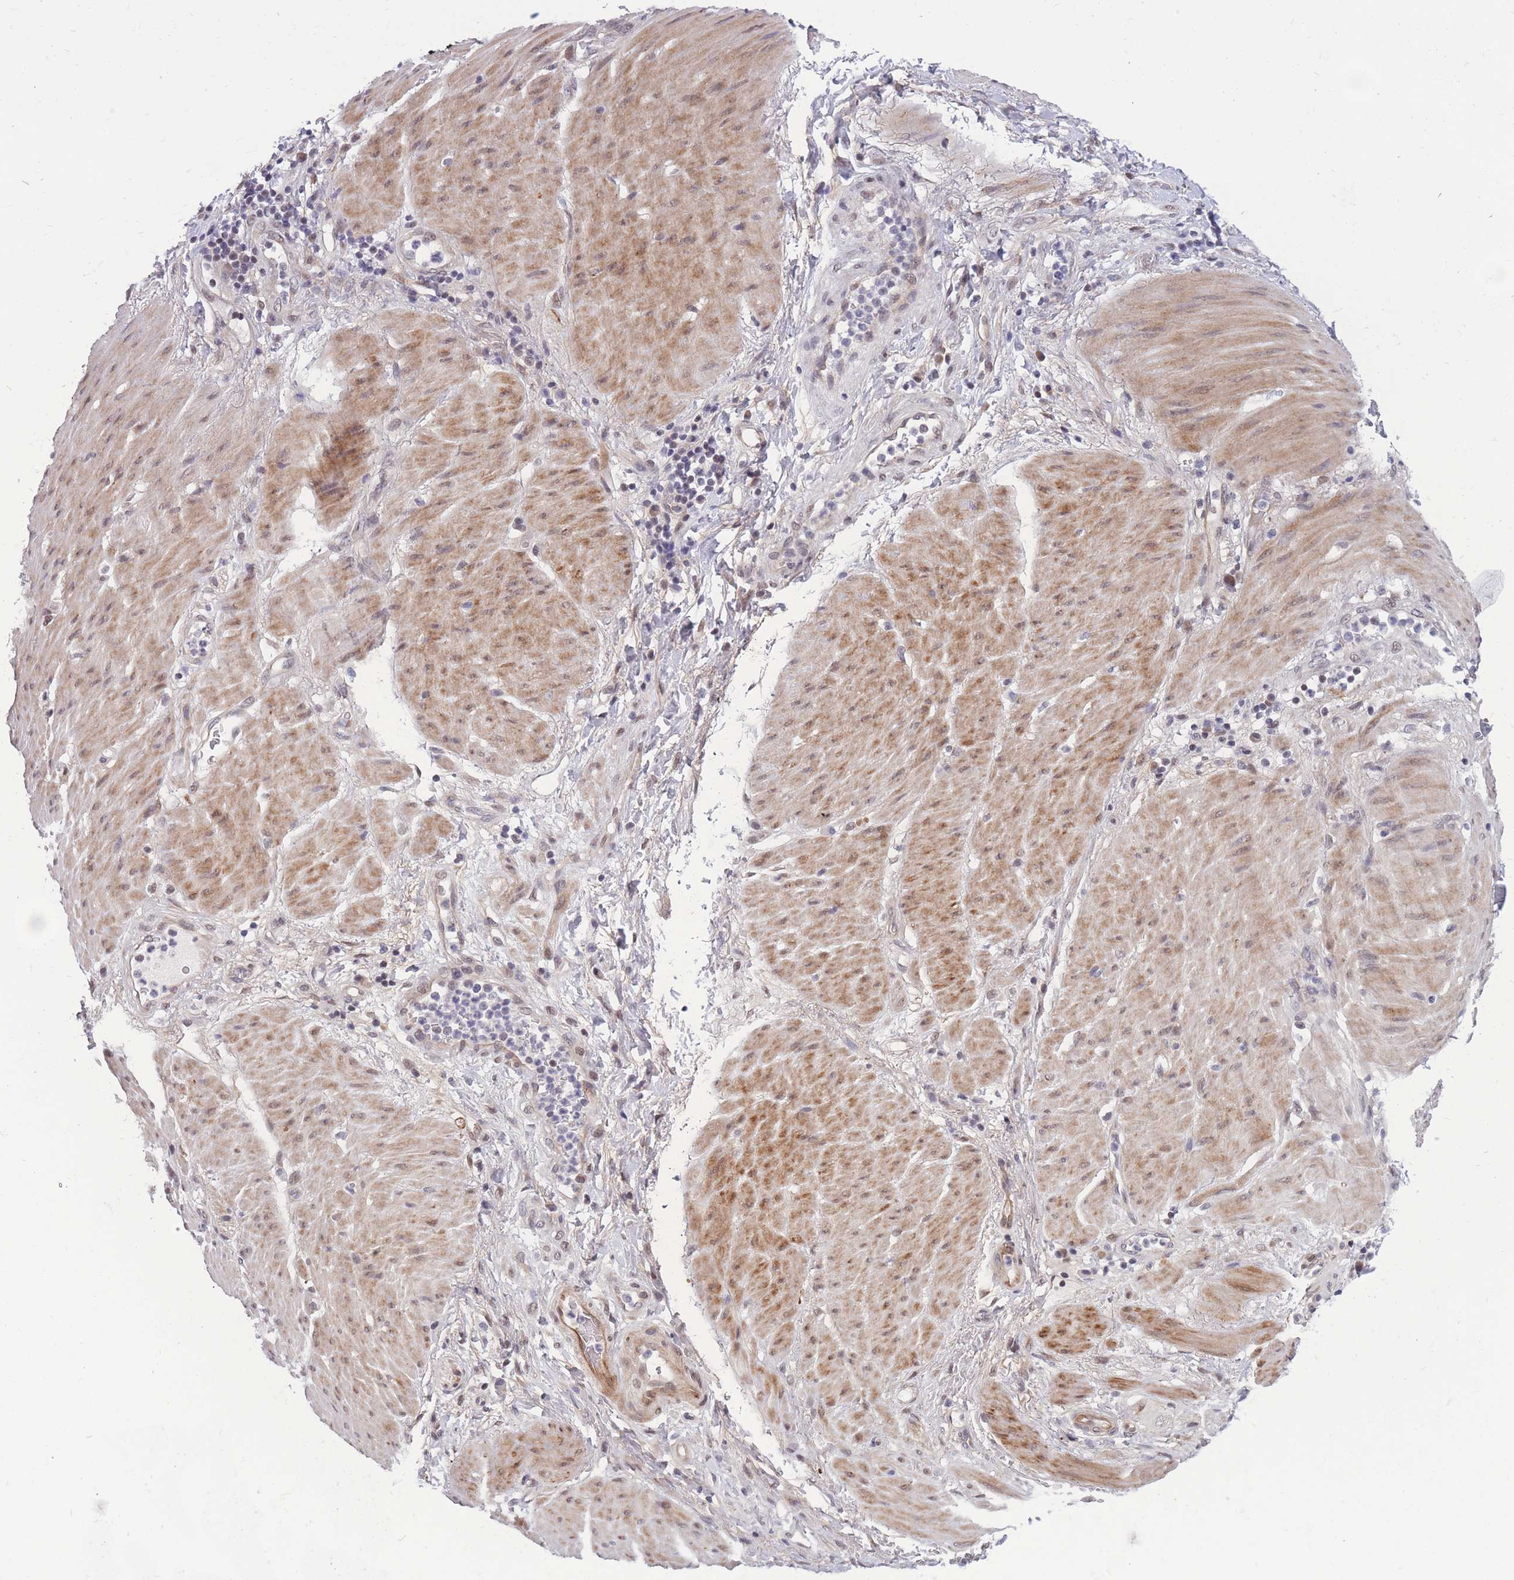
{"staining": {"intensity": "negative", "quantity": "none", "location": "none"}, "tissue": "stomach cancer", "cell_type": "Tumor cells", "image_type": "cancer", "snomed": [{"axis": "morphology", "description": "Adenocarcinoma, NOS"}, {"axis": "topography", "description": "Stomach"}], "caption": "Immunohistochemistry of stomach adenocarcinoma displays no positivity in tumor cells.", "gene": "BCL9L", "patient": {"sex": "female", "age": 73}}